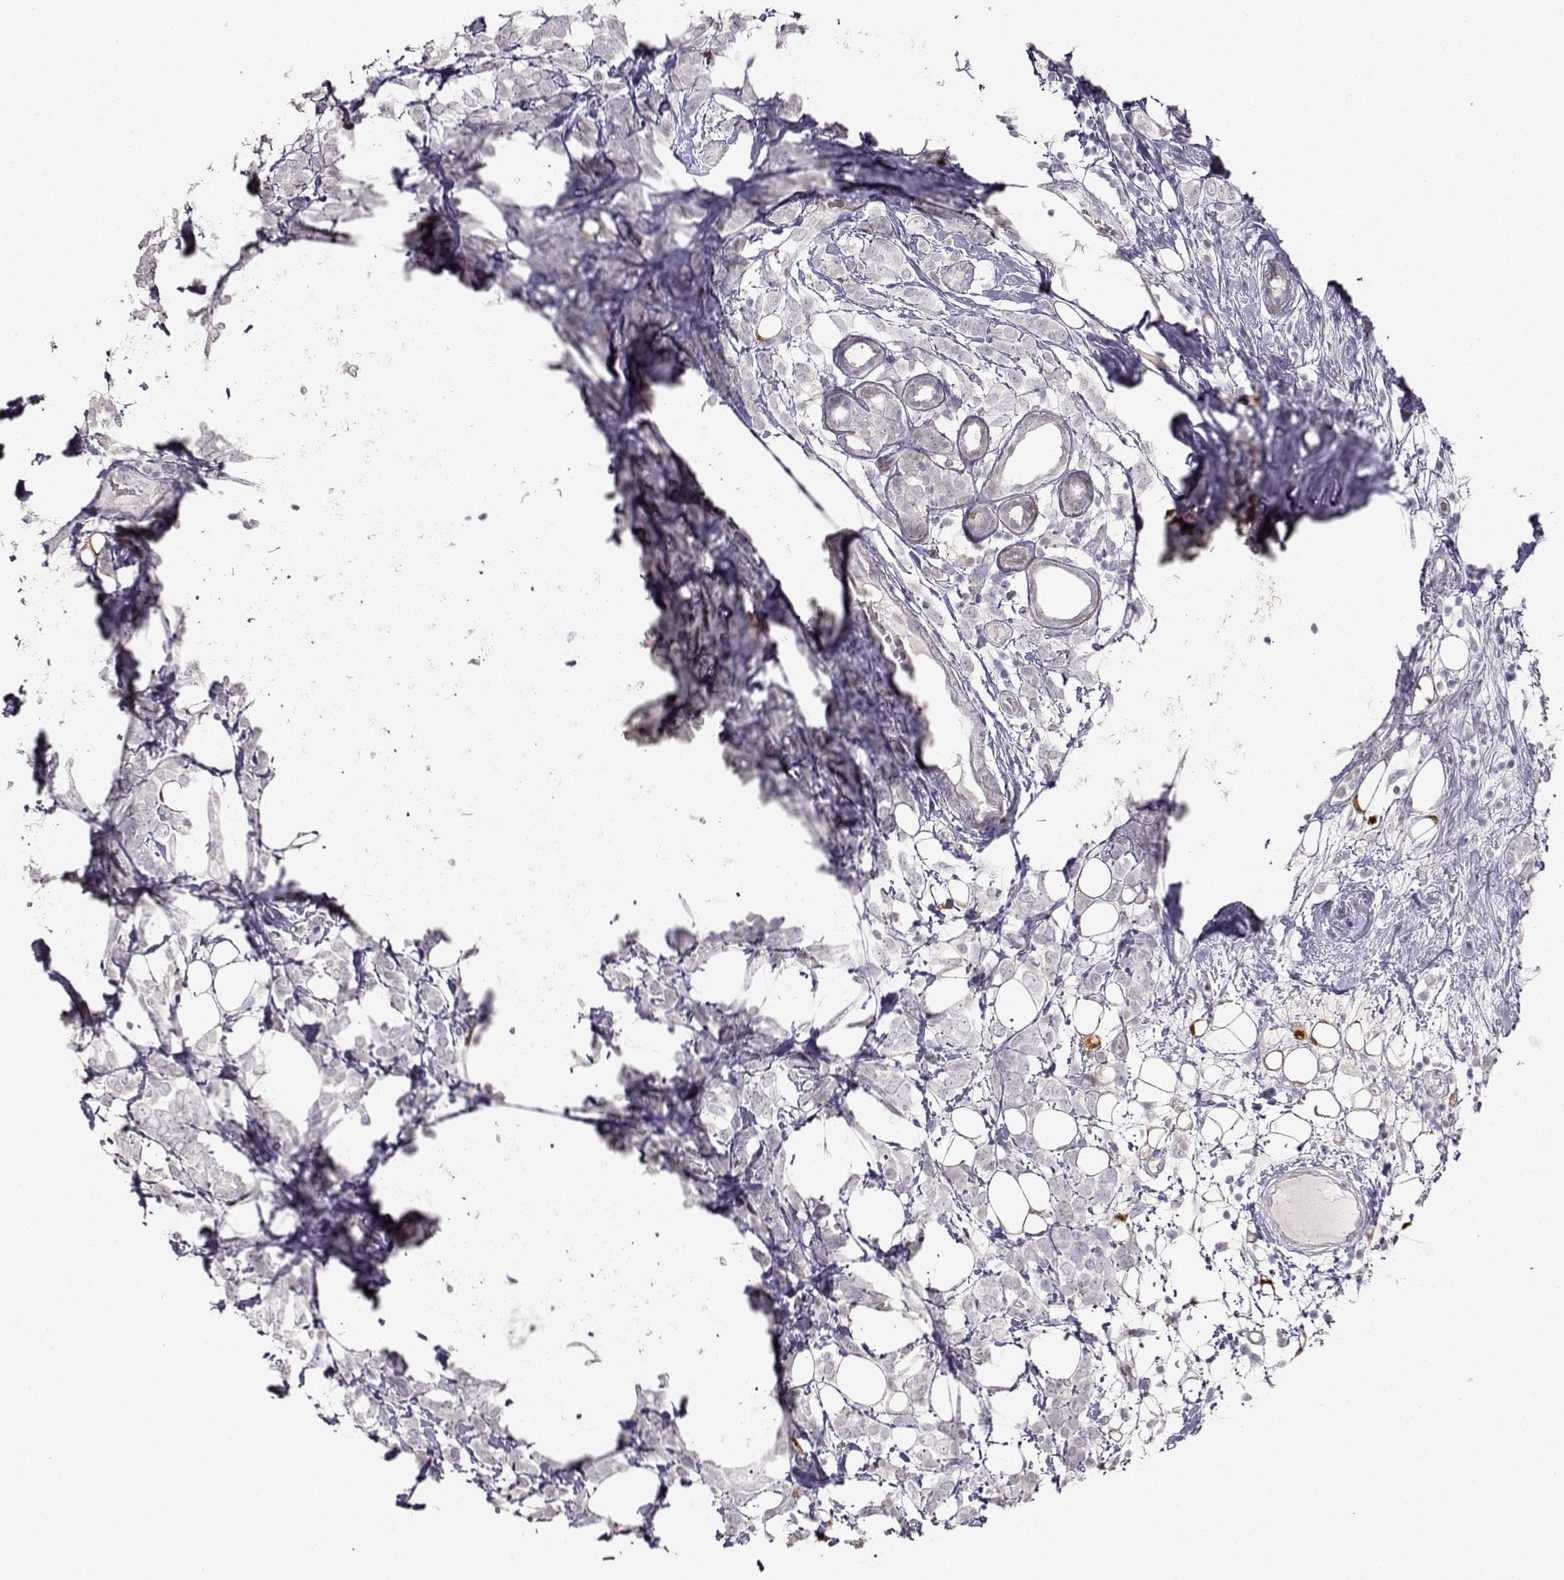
{"staining": {"intensity": "negative", "quantity": "none", "location": "none"}, "tissue": "breast cancer", "cell_type": "Tumor cells", "image_type": "cancer", "snomed": [{"axis": "morphology", "description": "Lobular carcinoma"}, {"axis": "topography", "description": "Breast"}], "caption": "This image is of lobular carcinoma (breast) stained with IHC to label a protein in brown with the nuclei are counter-stained blue. There is no positivity in tumor cells. Brightfield microscopy of immunohistochemistry stained with DAB (brown) and hematoxylin (blue), captured at high magnification.", "gene": "S100B", "patient": {"sex": "female", "age": 49}}